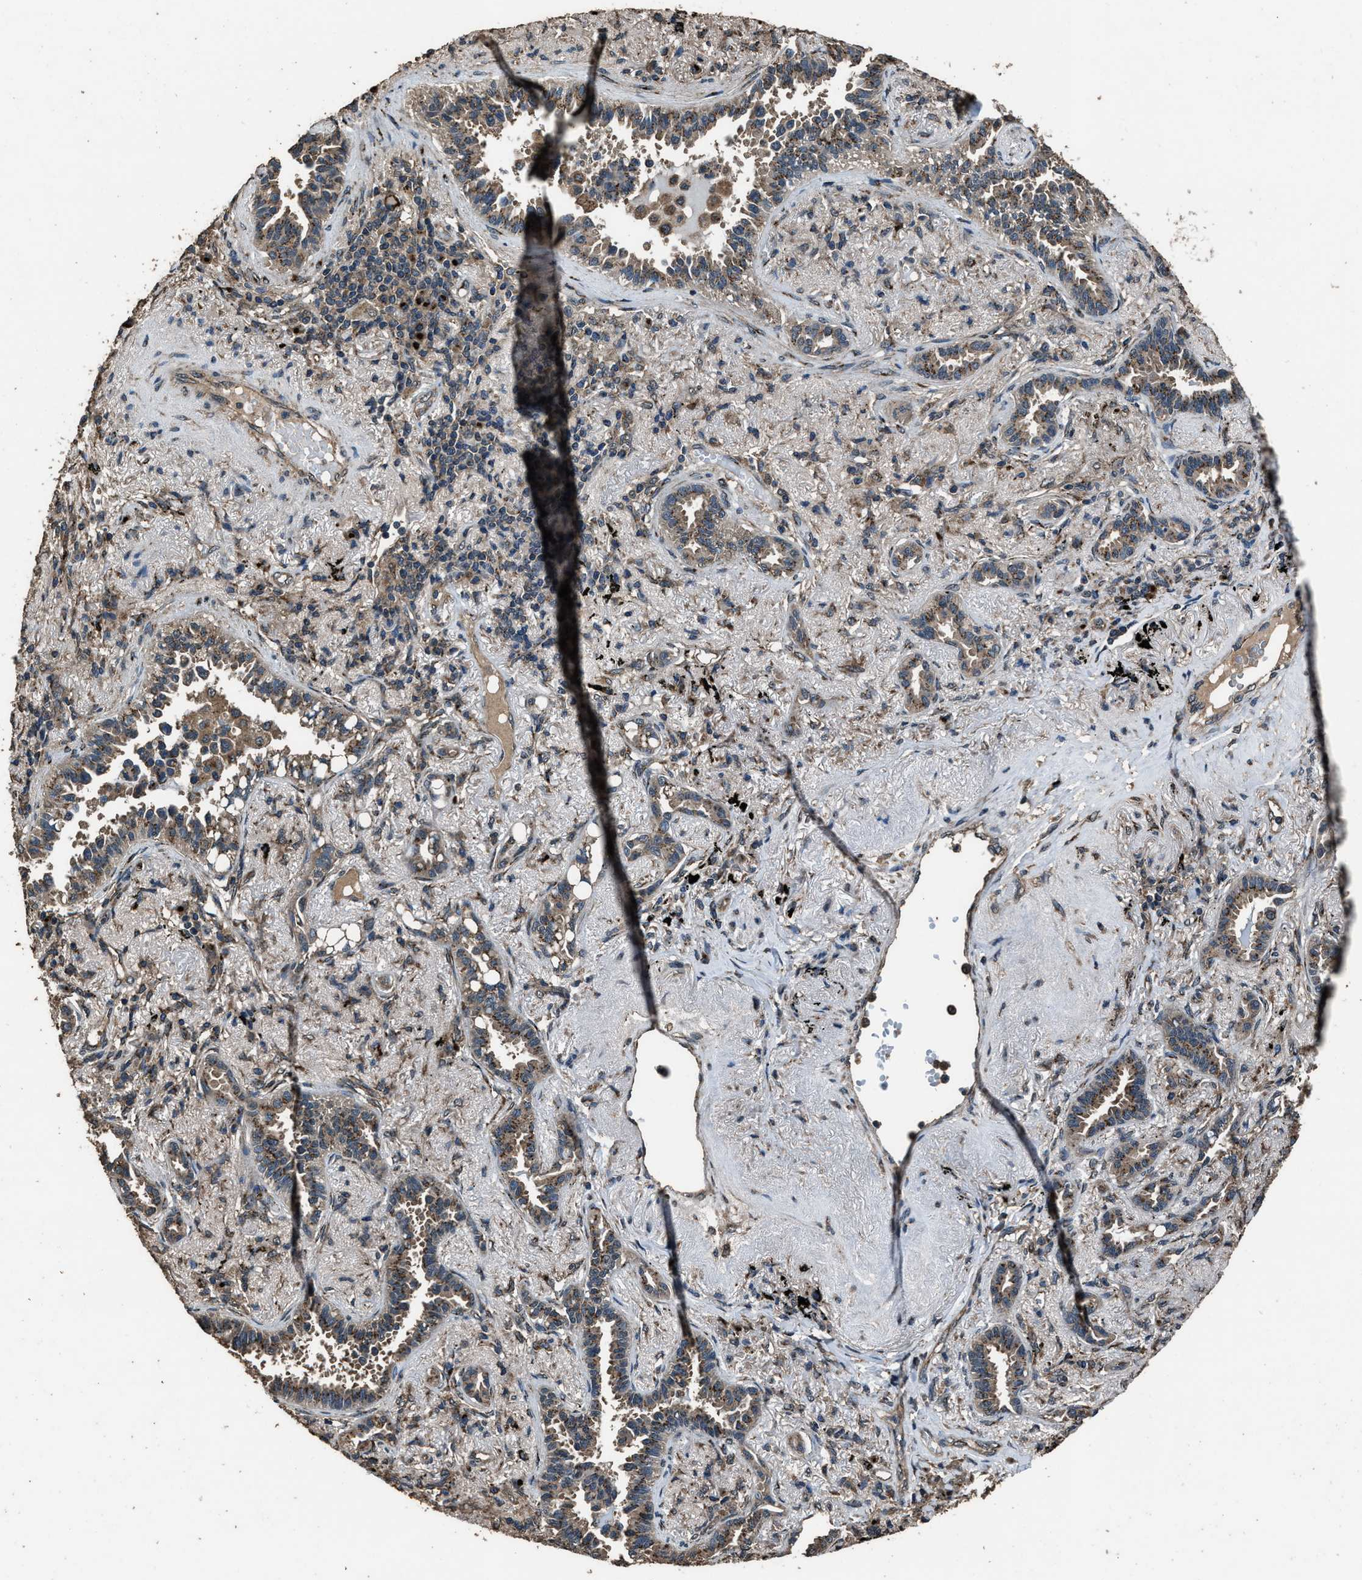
{"staining": {"intensity": "moderate", "quantity": ">75%", "location": "cytoplasmic/membranous"}, "tissue": "lung cancer", "cell_type": "Tumor cells", "image_type": "cancer", "snomed": [{"axis": "morphology", "description": "Adenocarcinoma, NOS"}, {"axis": "topography", "description": "Lung"}], "caption": "This histopathology image shows lung cancer stained with immunohistochemistry to label a protein in brown. The cytoplasmic/membranous of tumor cells show moderate positivity for the protein. Nuclei are counter-stained blue.", "gene": "SLC38A10", "patient": {"sex": "male", "age": 59}}